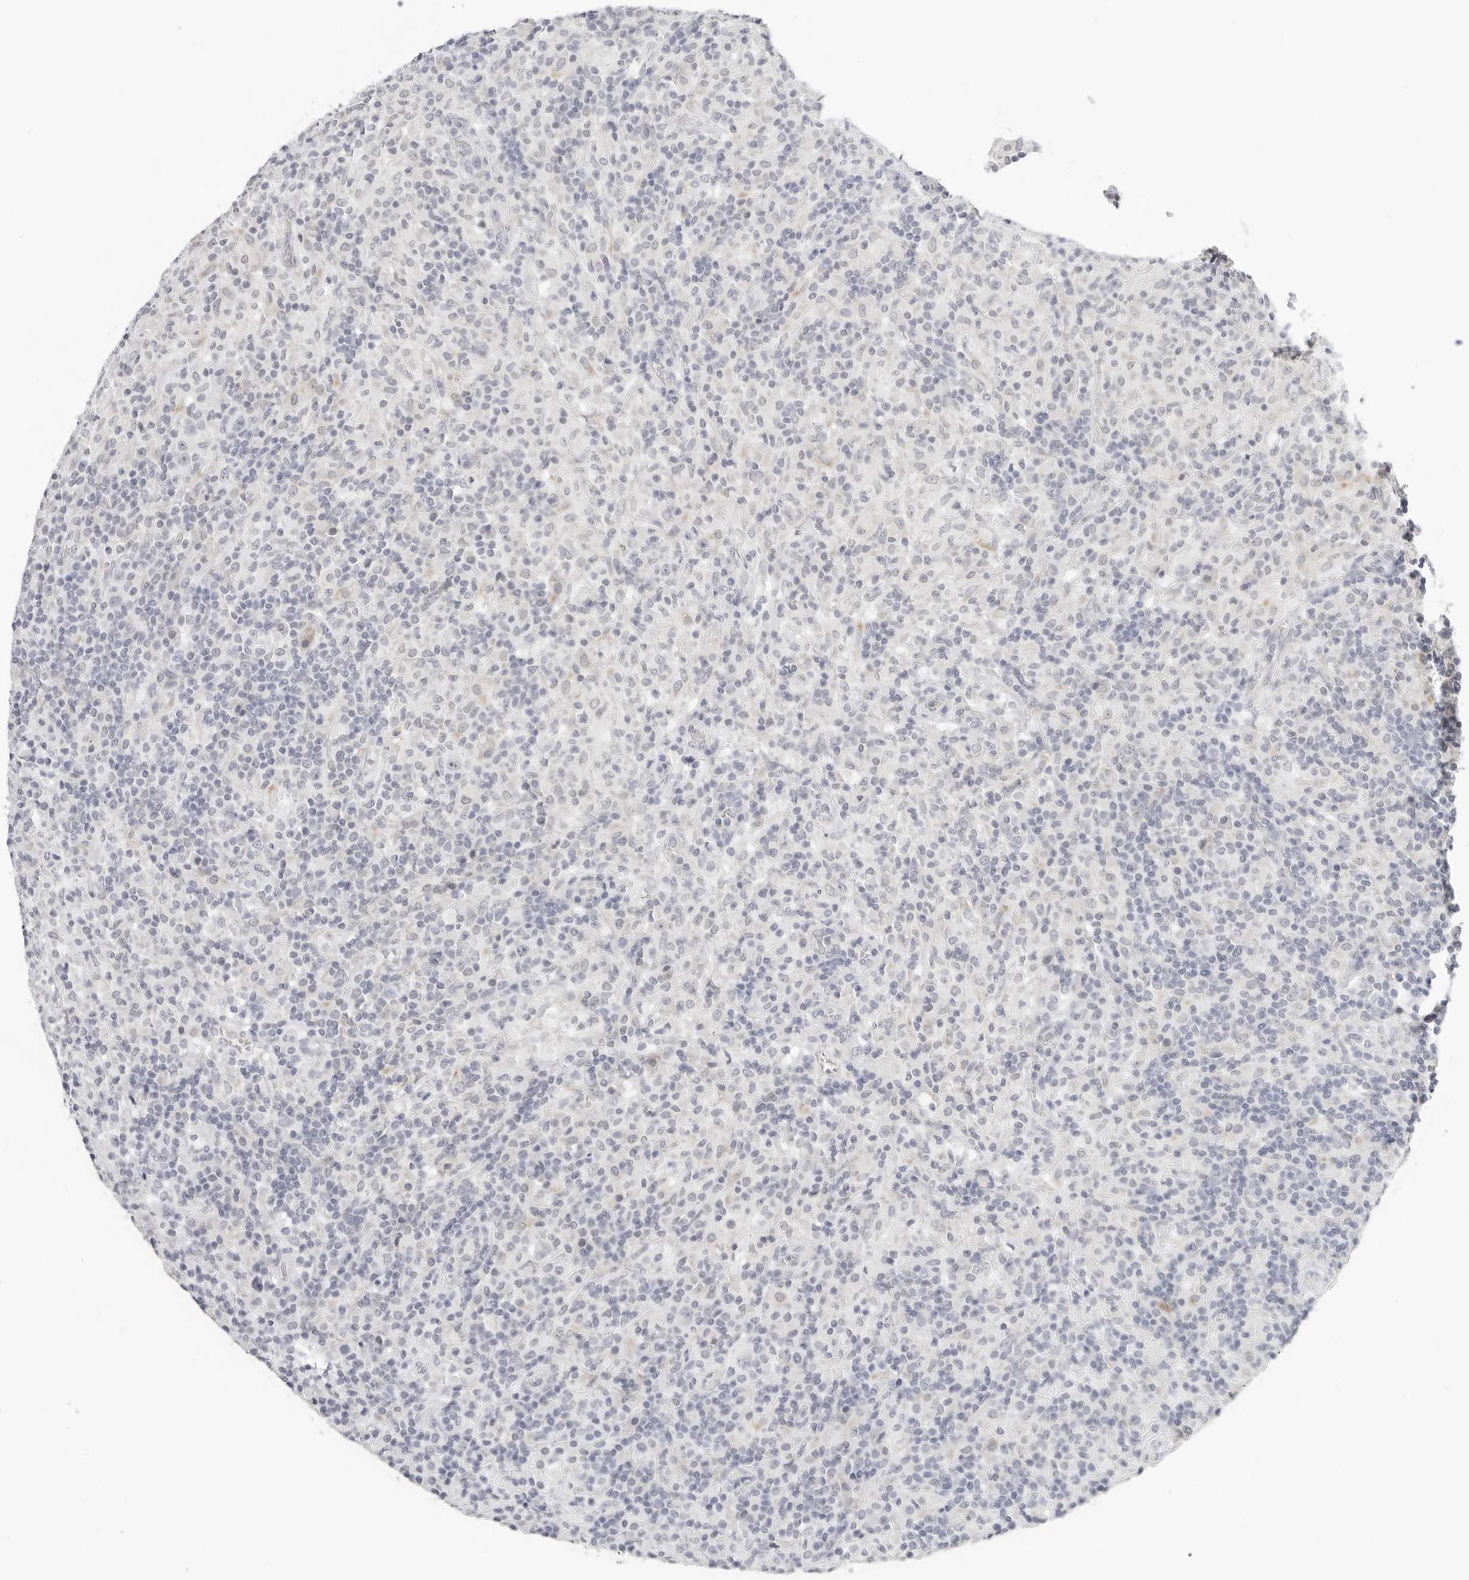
{"staining": {"intensity": "negative", "quantity": "none", "location": "none"}, "tissue": "lymphoma", "cell_type": "Tumor cells", "image_type": "cancer", "snomed": [{"axis": "morphology", "description": "Hodgkin's disease, NOS"}, {"axis": "topography", "description": "Lymph node"}], "caption": "A high-resolution histopathology image shows immunohistochemistry (IHC) staining of Hodgkin's disease, which shows no significant staining in tumor cells. (DAB (3,3'-diaminobenzidine) immunohistochemistry (IHC), high magnification).", "gene": "EDN2", "patient": {"sex": "male", "age": 70}}